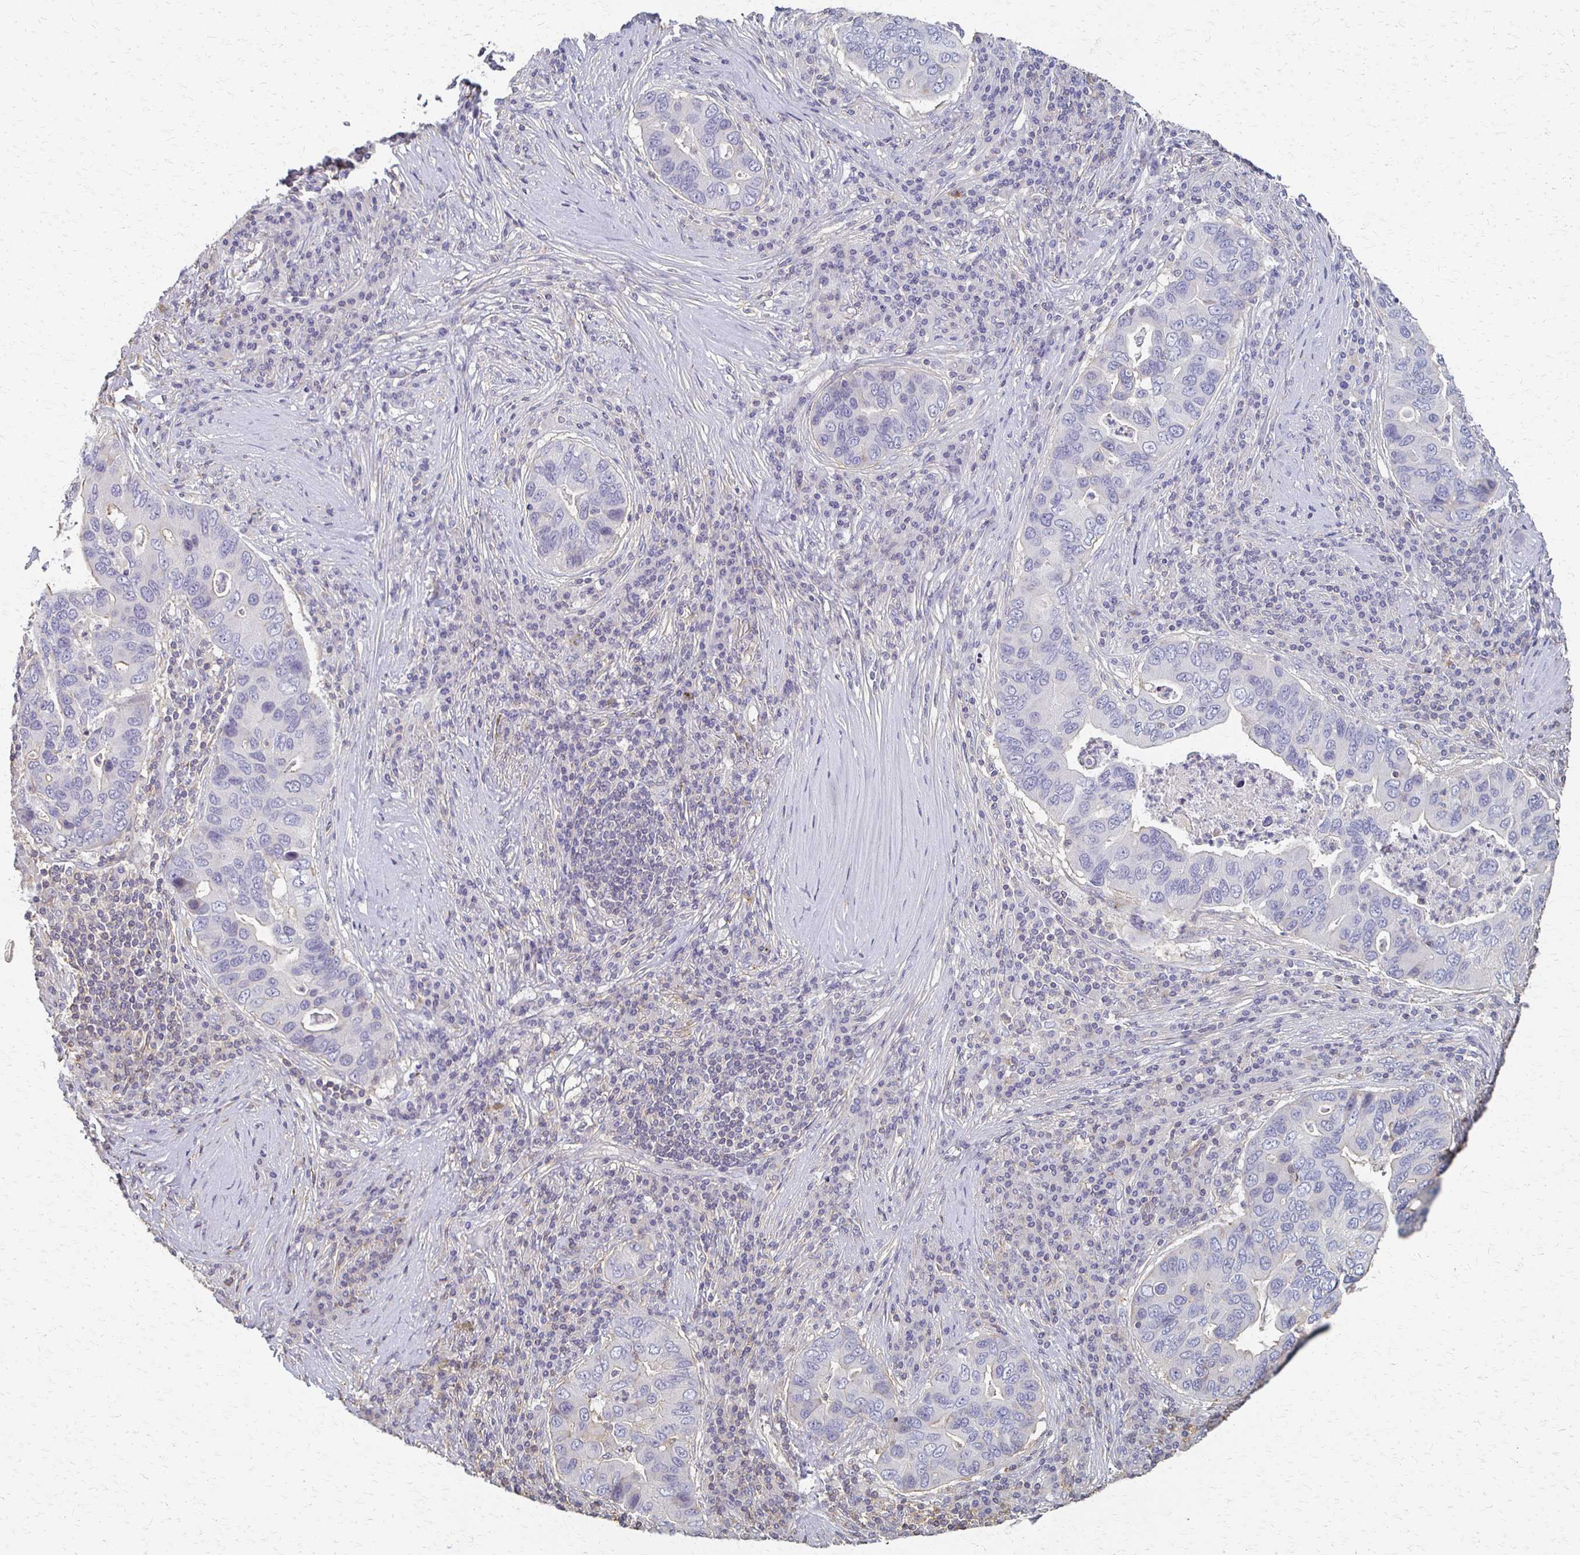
{"staining": {"intensity": "negative", "quantity": "none", "location": "none"}, "tissue": "lung cancer", "cell_type": "Tumor cells", "image_type": "cancer", "snomed": [{"axis": "morphology", "description": "Adenocarcinoma, NOS"}, {"axis": "morphology", "description": "Adenocarcinoma, metastatic, NOS"}, {"axis": "topography", "description": "Lymph node"}, {"axis": "topography", "description": "Lung"}], "caption": "Micrograph shows no significant protein expression in tumor cells of lung cancer.", "gene": "C1QTNF7", "patient": {"sex": "female", "age": 54}}